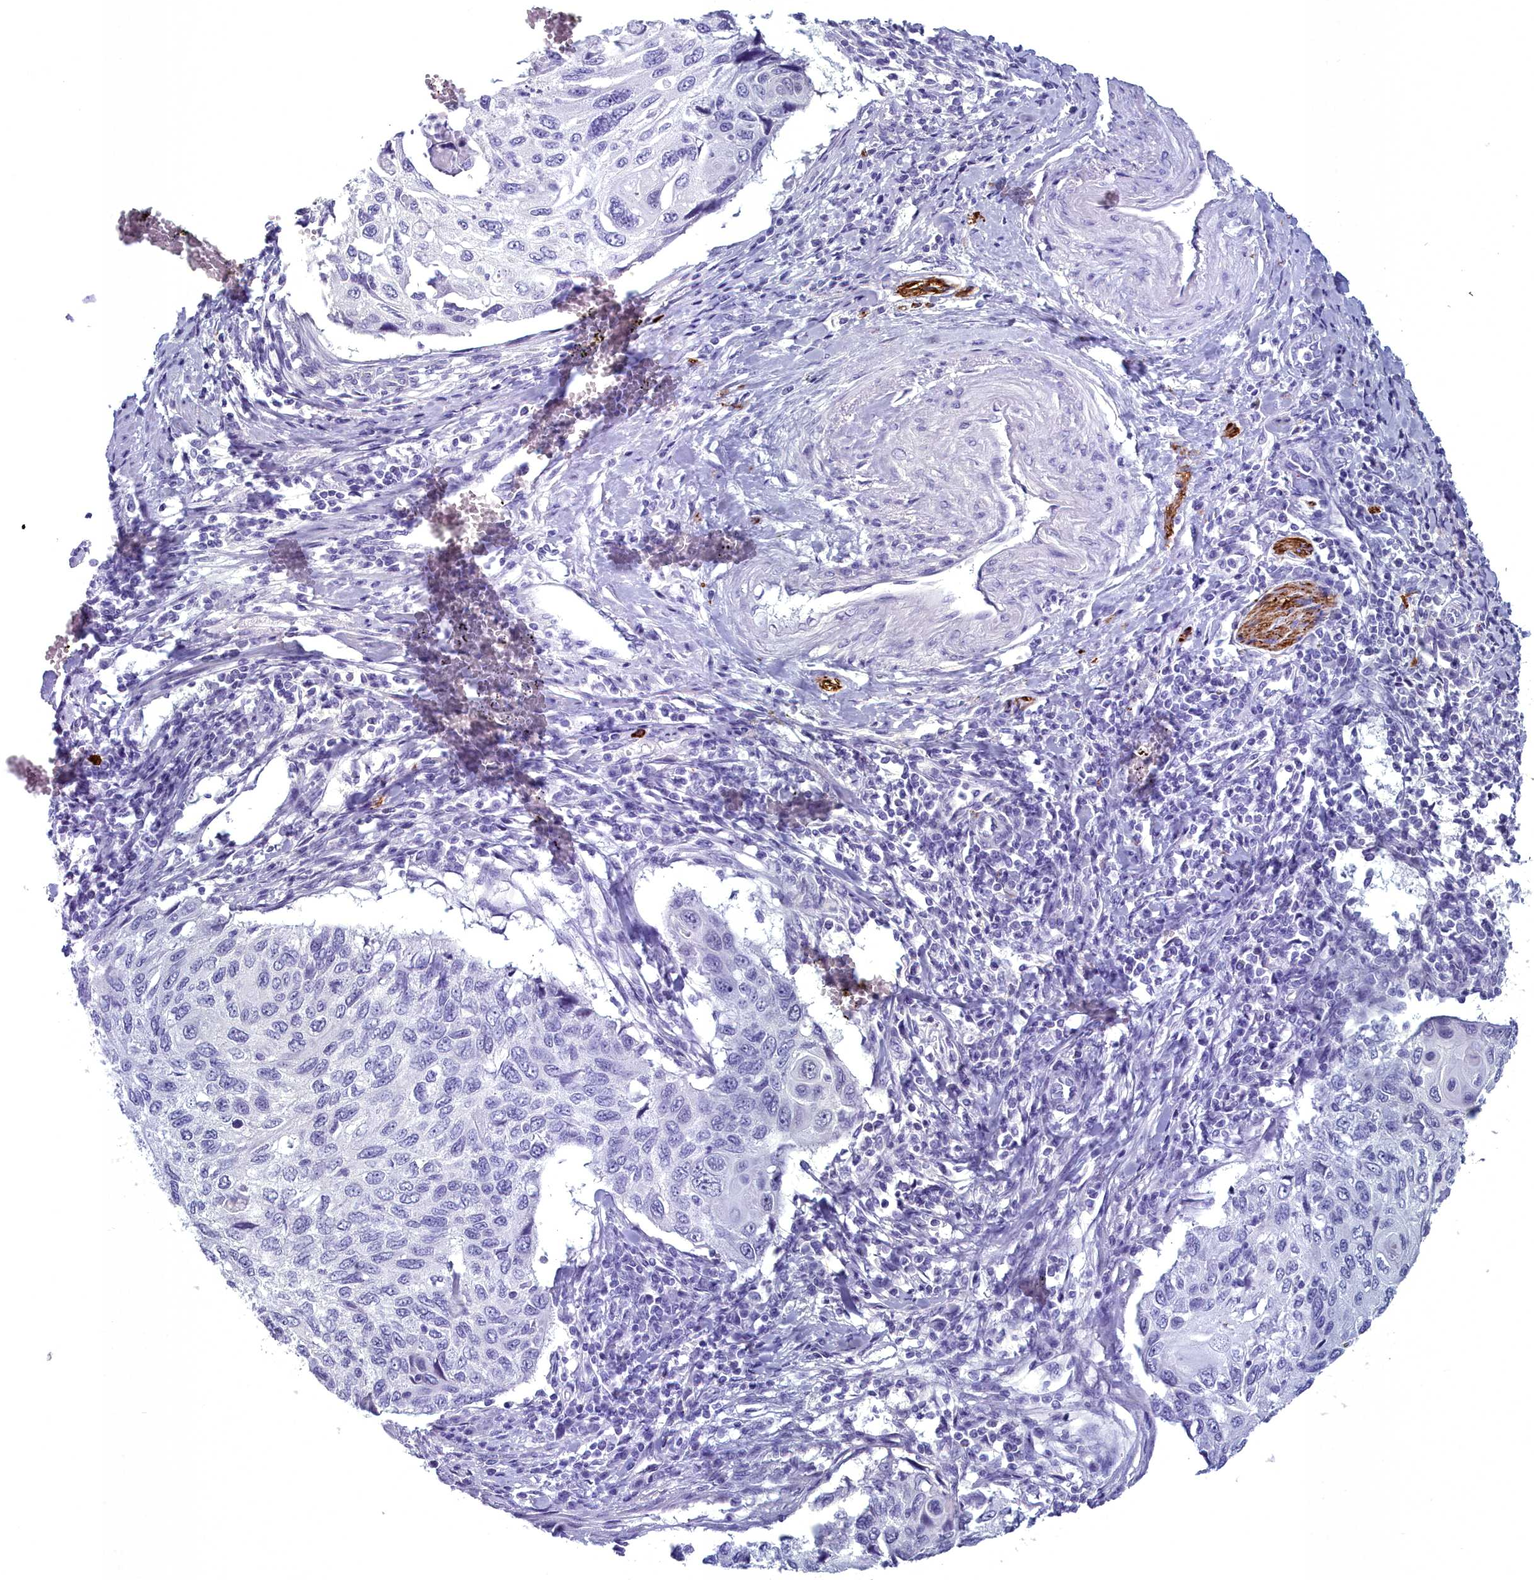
{"staining": {"intensity": "negative", "quantity": "none", "location": "none"}, "tissue": "cervical cancer", "cell_type": "Tumor cells", "image_type": "cancer", "snomed": [{"axis": "morphology", "description": "Squamous cell carcinoma, NOS"}, {"axis": "topography", "description": "Cervix"}], "caption": "Tumor cells show no significant expression in cervical squamous cell carcinoma. (Stains: DAB IHC with hematoxylin counter stain, Microscopy: brightfield microscopy at high magnification).", "gene": "MAP6", "patient": {"sex": "female", "age": 70}}